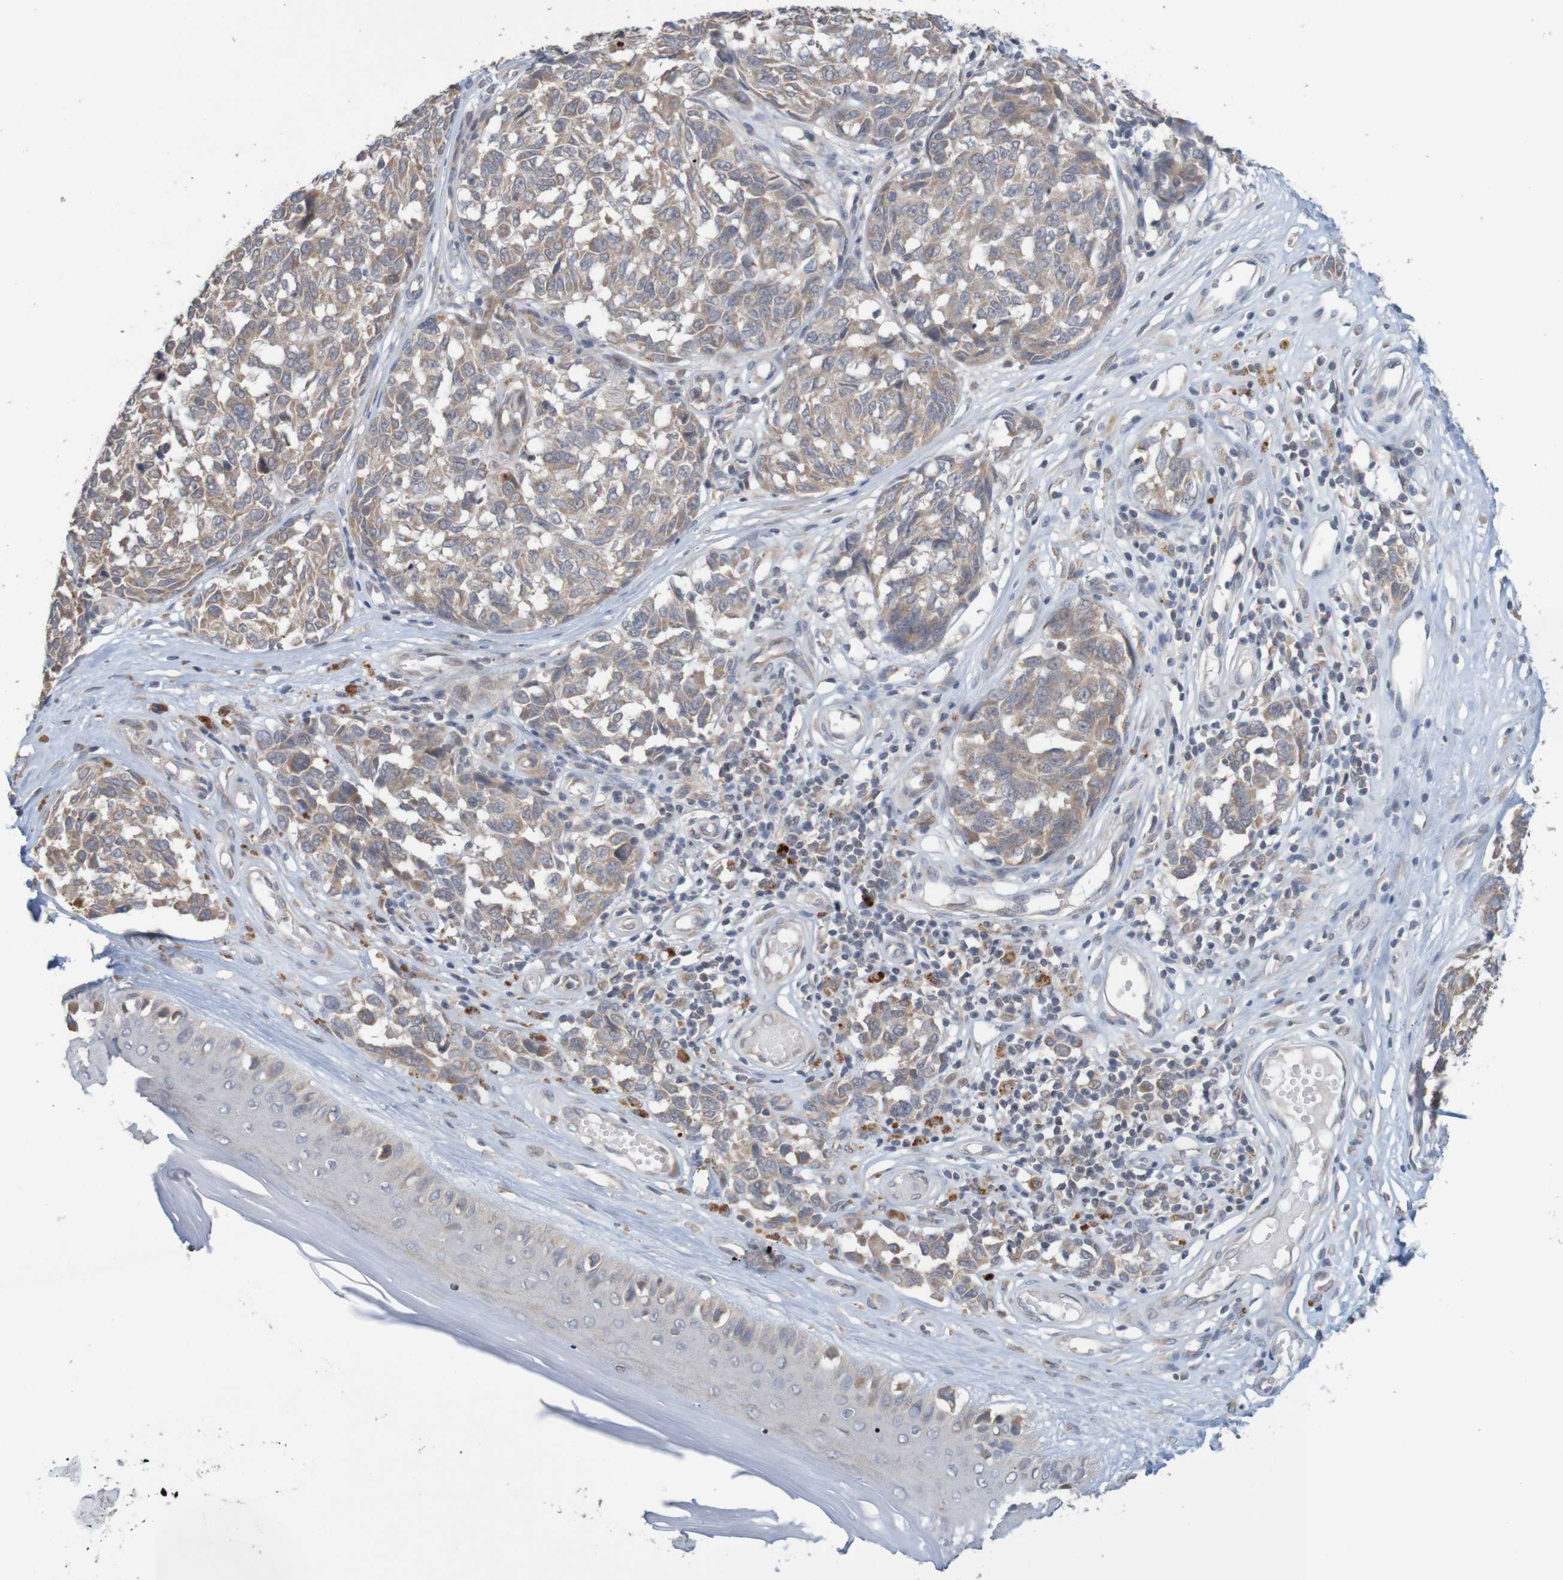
{"staining": {"intensity": "weak", "quantity": ">75%", "location": "cytoplasmic/membranous"}, "tissue": "melanoma", "cell_type": "Tumor cells", "image_type": "cancer", "snomed": [{"axis": "morphology", "description": "Malignant melanoma, NOS"}, {"axis": "topography", "description": "Skin"}], "caption": "Malignant melanoma tissue demonstrates weak cytoplasmic/membranous expression in about >75% of tumor cells", "gene": "ANKK1", "patient": {"sex": "female", "age": 64}}